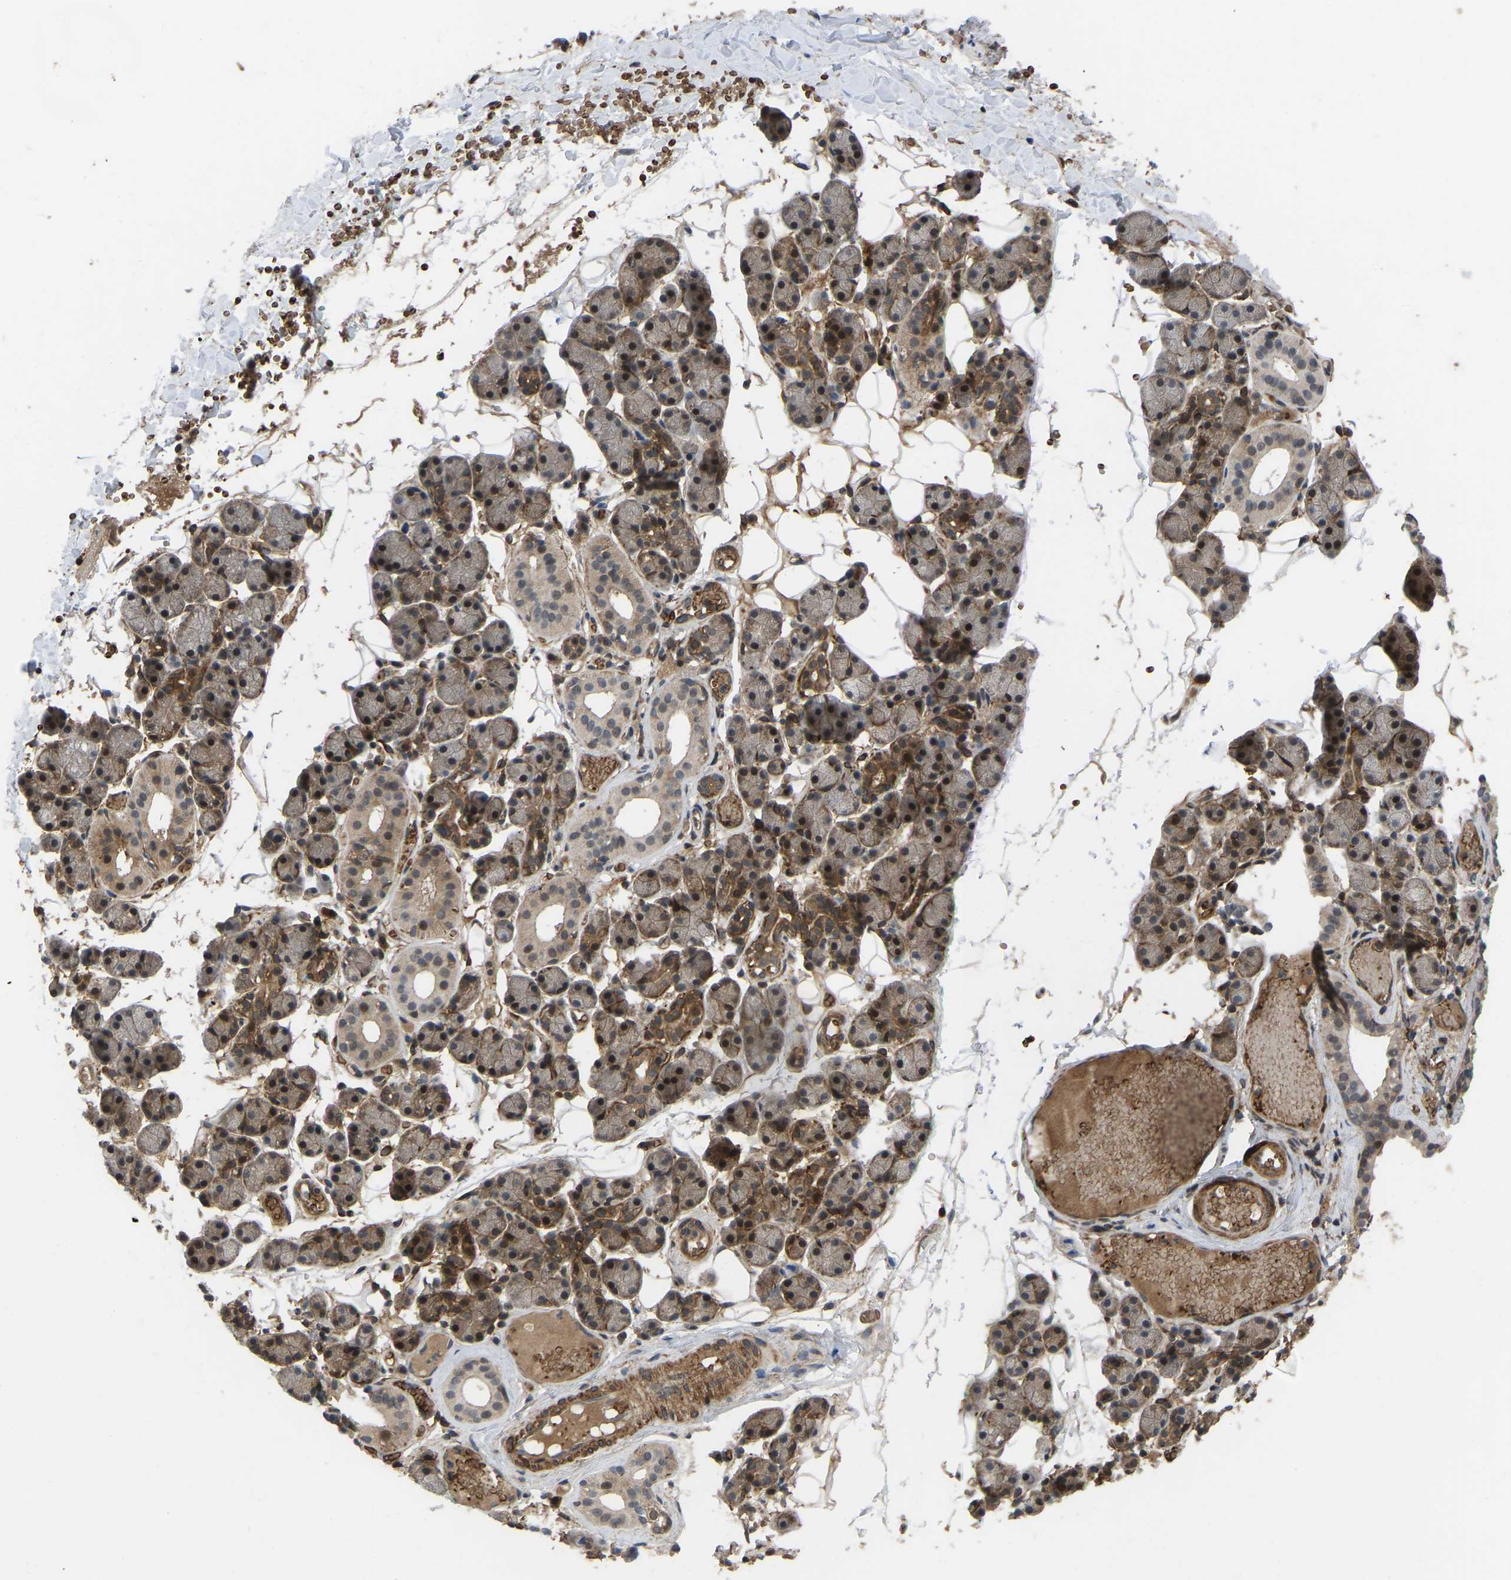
{"staining": {"intensity": "moderate", "quantity": "25%-75%", "location": "cytoplasmic/membranous,nuclear"}, "tissue": "salivary gland", "cell_type": "Glandular cells", "image_type": "normal", "snomed": [{"axis": "morphology", "description": "Normal tissue, NOS"}, {"axis": "topography", "description": "Salivary gland"}], "caption": "The histopathology image reveals immunohistochemical staining of normal salivary gland. There is moderate cytoplasmic/membranous,nuclear positivity is present in about 25%-75% of glandular cells.", "gene": "CYP7B1", "patient": {"sex": "female", "age": 33}}